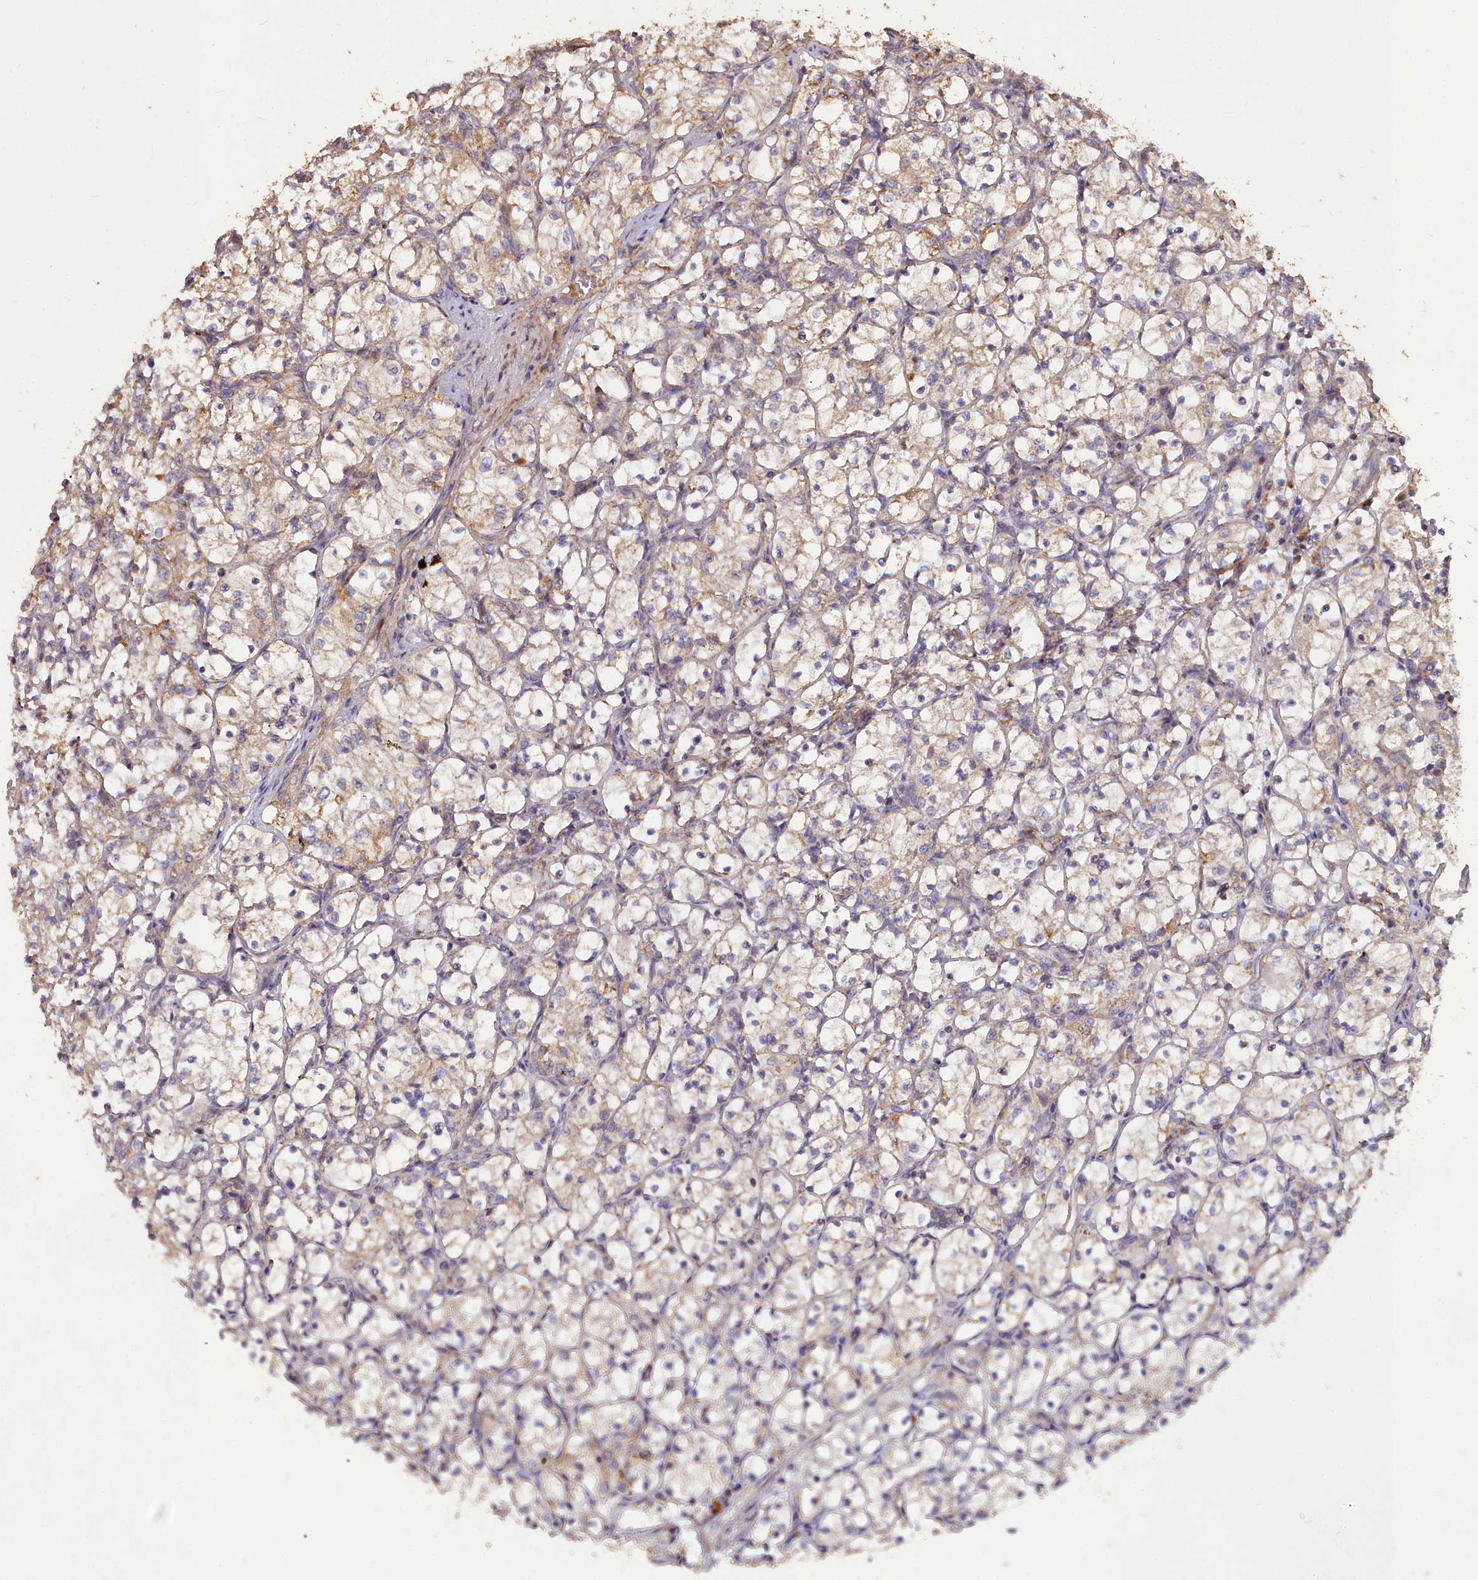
{"staining": {"intensity": "weak", "quantity": ">75%", "location": "cytoplasmic/membranous"}, "tissue": "renal cancer", "cell_type": "Tumor cells", "image_type": "cancer", "snomed": [{"axis": "morphology", "description": "Adenocarcinoma, NOS"}, {"axis": "topography", "description": "Kidney"}], "caption": "The histopathology image exhibits staining of renal cancer (adenocarcinoma), revealing weak cytoplasmic/membranous protein positivity (brown color) within tumor cells.", "gene": "COX11", "patient": {"sex": "female", "age": 69}}